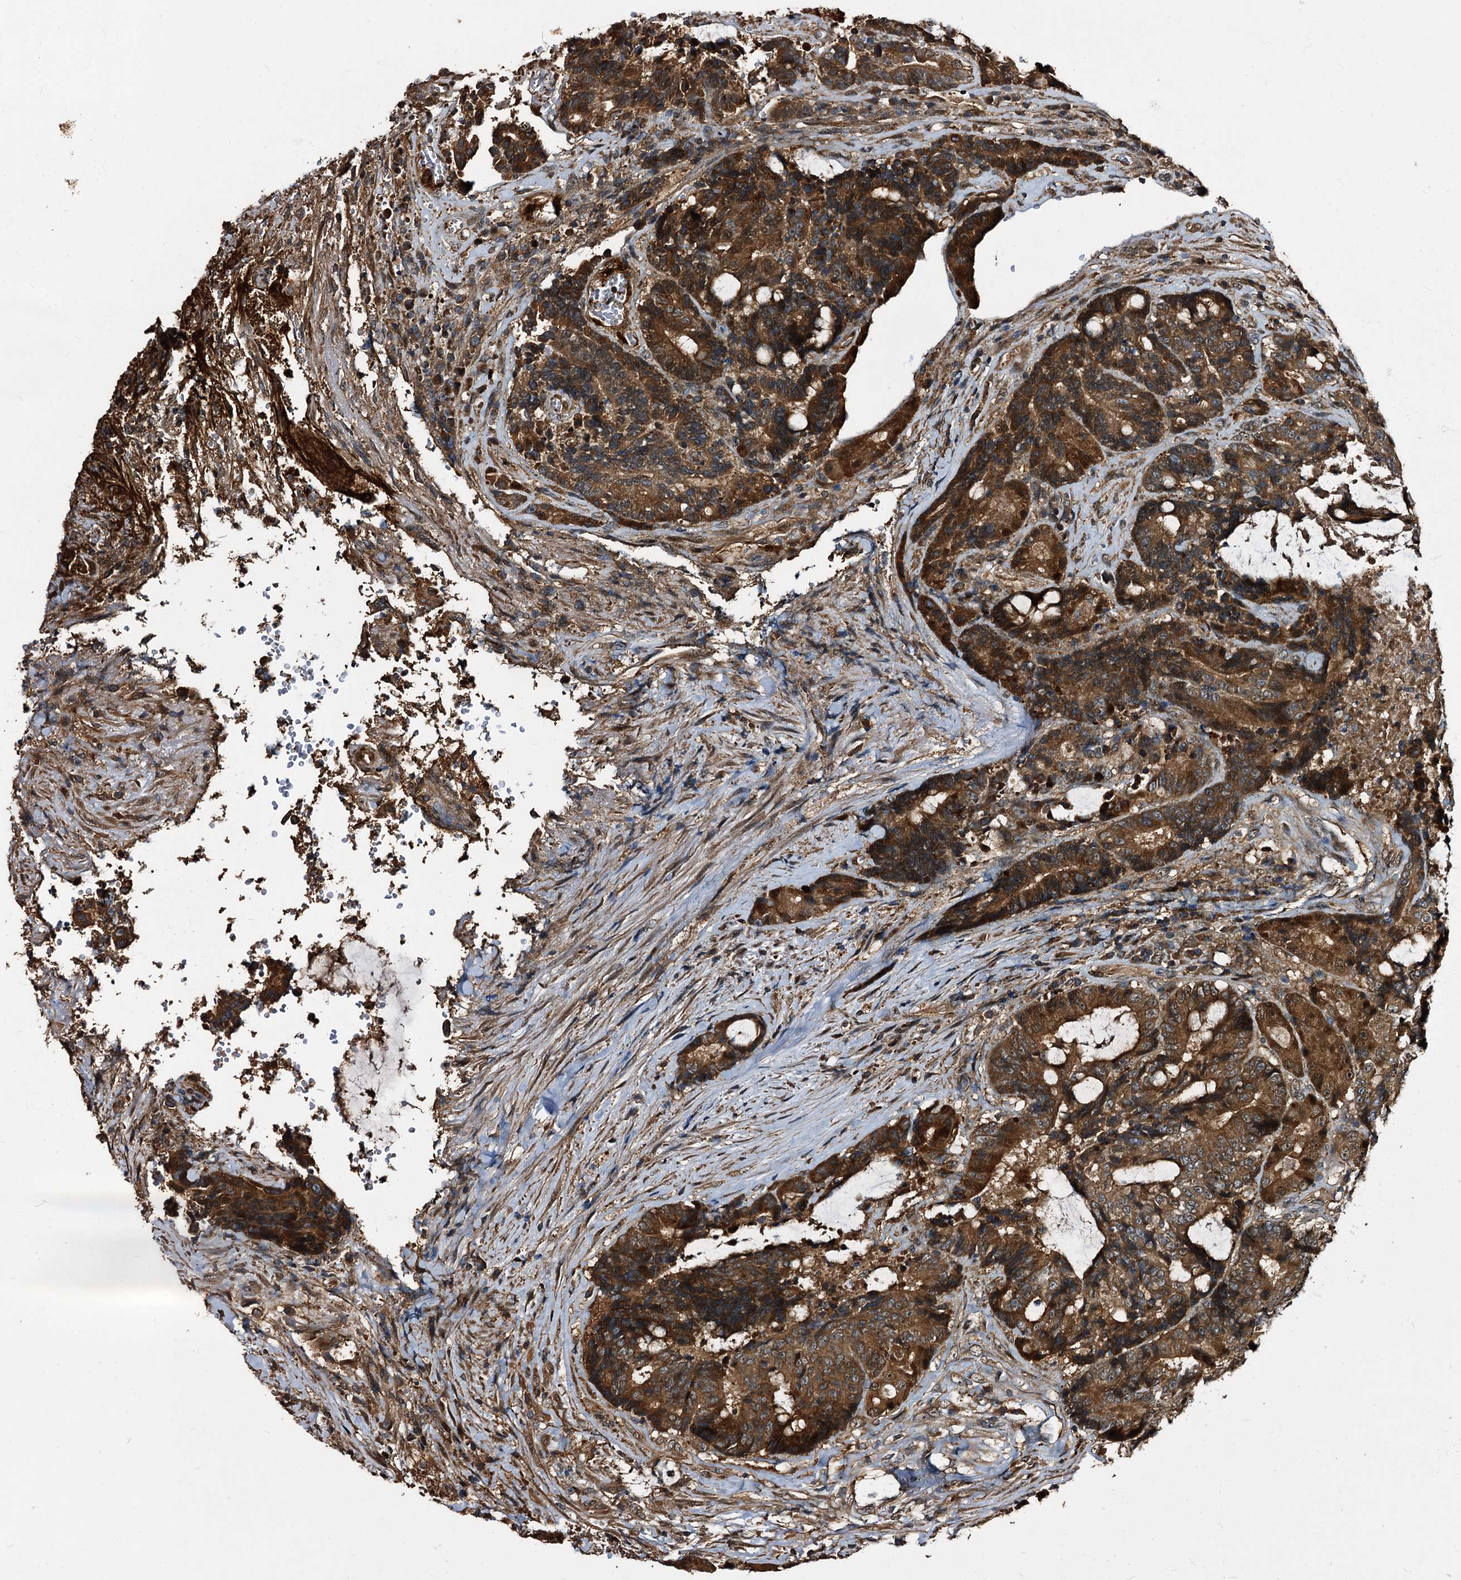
{"staining": {"intensity": "strong", "quantity": ">75%", "location": "cytoplasmic/membranous"}, "tissue": "colorectal cancer", "cell_type": "Tumor cells", "image_type": "cancer", "snomed": [{"axis": "morphology", "description": "Adenocarcinoma, NOS"}, {"axis": "topography", "description": "Rectum"}], "caption": "Immunohistochemical staining of human colorectal adenocarcinoma exhibits high levels of strong cytoplasmic/membranous protein expression in approximately >75% of tumor cells. The staining was performed using DAB, with brown indicating positive protein expression. Nuclei are stained blue with hematoxylin.", "gene": "PEX5", "patient": {"sex": "male", "age": 69}}